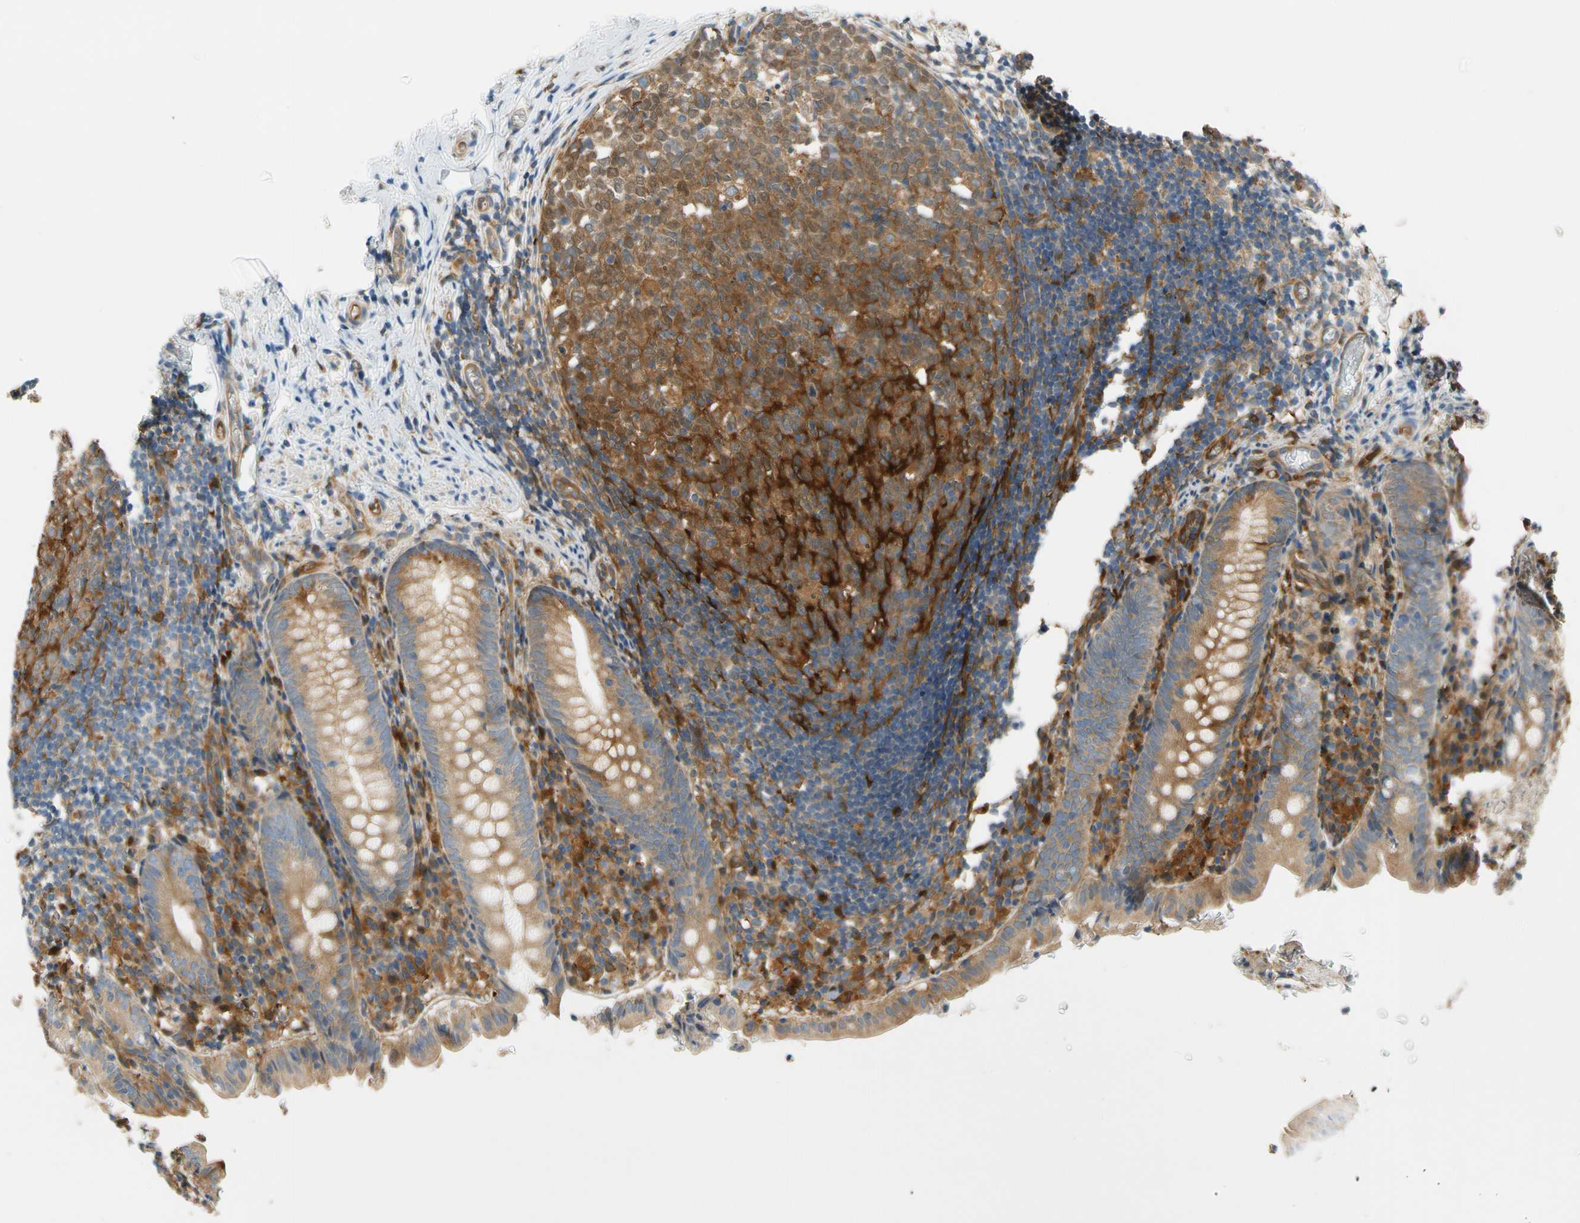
{"staining": {"intensity": "moderate", "quantity": ">75%", "location": "cytoplasmic/membranous"}, "tissue": "appendix", "cell_type": "Glandular cells", "image_type": "normal", "snomed": [{"axis": "morphology", "description": "Normal tissue, NOS"}, {"axis": "topography", "description": "Appendix"}], "caption": "Immunohistochemical staining of benign human appendix demonstrates moderate cytoplasmic/membranous protein positivity in about >75% of glandular cells.", "gene": "PARP14", "patient": {"sex": "female", "age": 10}}